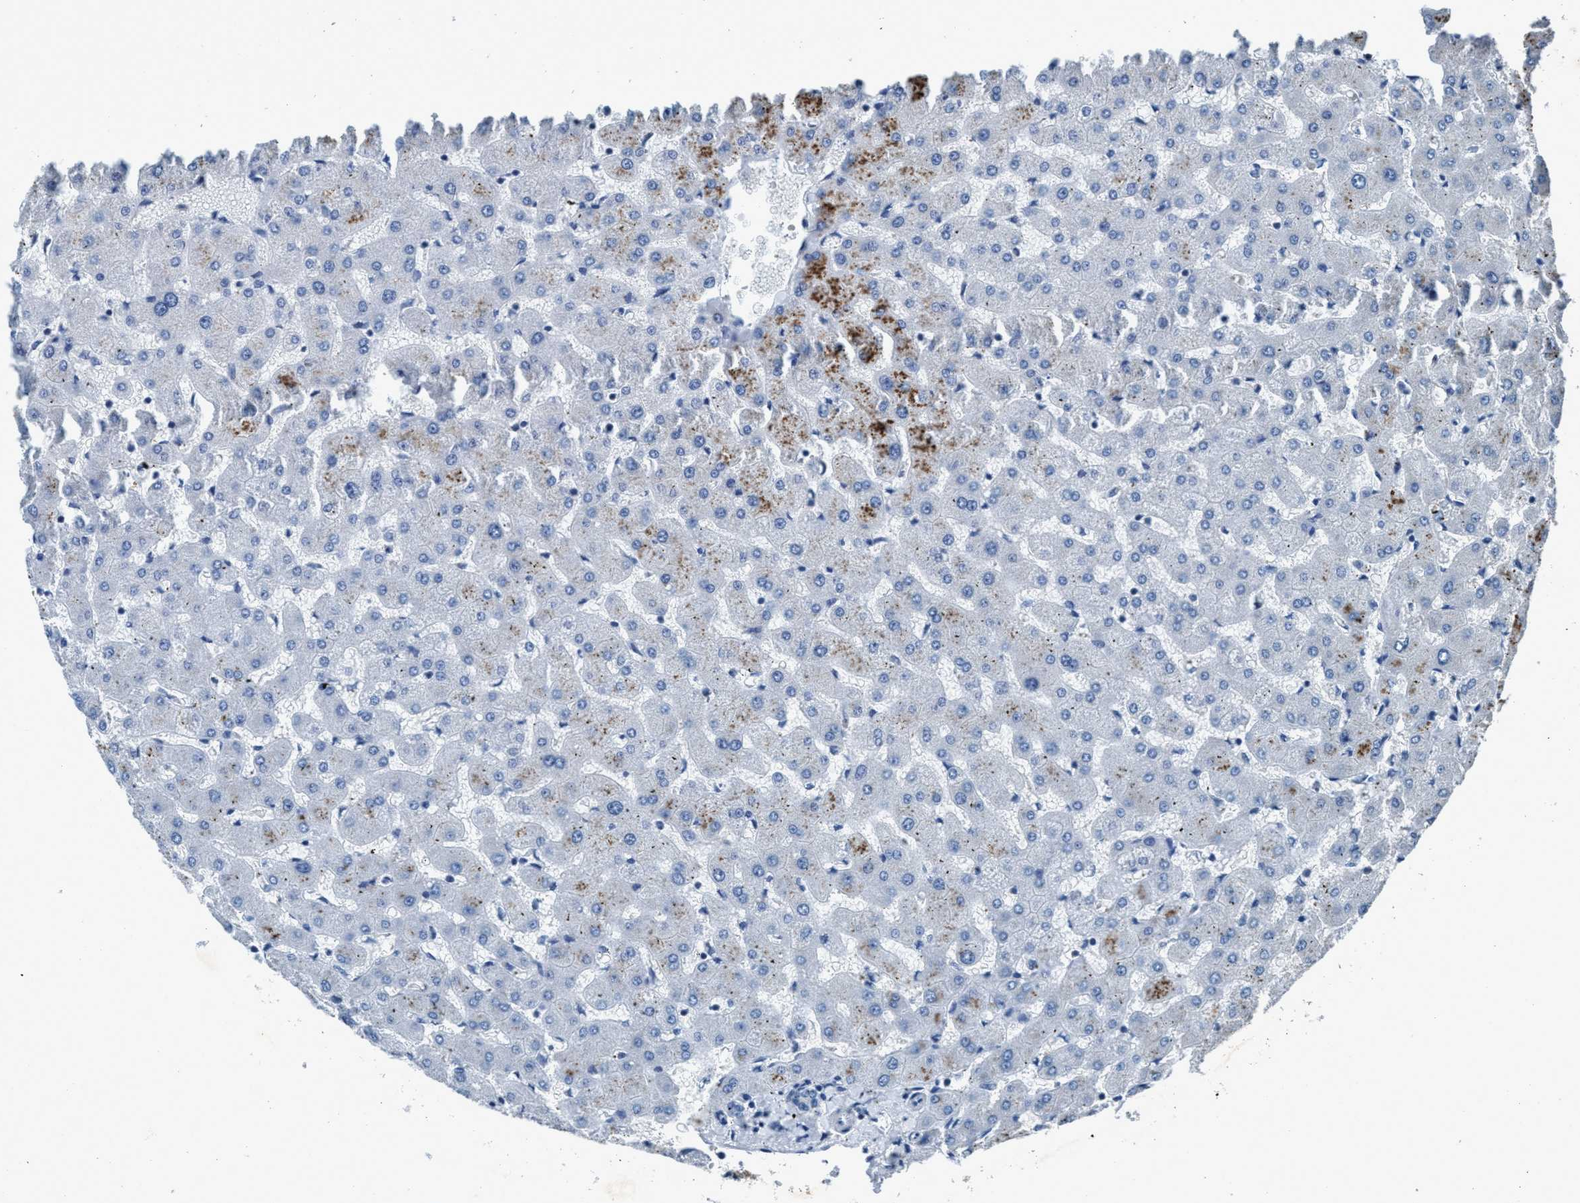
{"staining": {"intensity": "negative", "quantity": "none", "location": "none"}, "tissue": "liver", "cell_type": "Cholangiocytes", "image_type": "normal", "snomed": [{"axis": "morphology", "description": "Normal tissue, NOS"}, {"axis": "topography", "description": "Liver"}], "caption": "Cholangiocytes show no significant expression in normal liver. (DAB (3,3'-diaminobenzidine) immunohistochemistry (IHC) with hematoxylin counter stain).", "gene": "ANKFN1", "patient": {"sex": "female", "age": 63}}